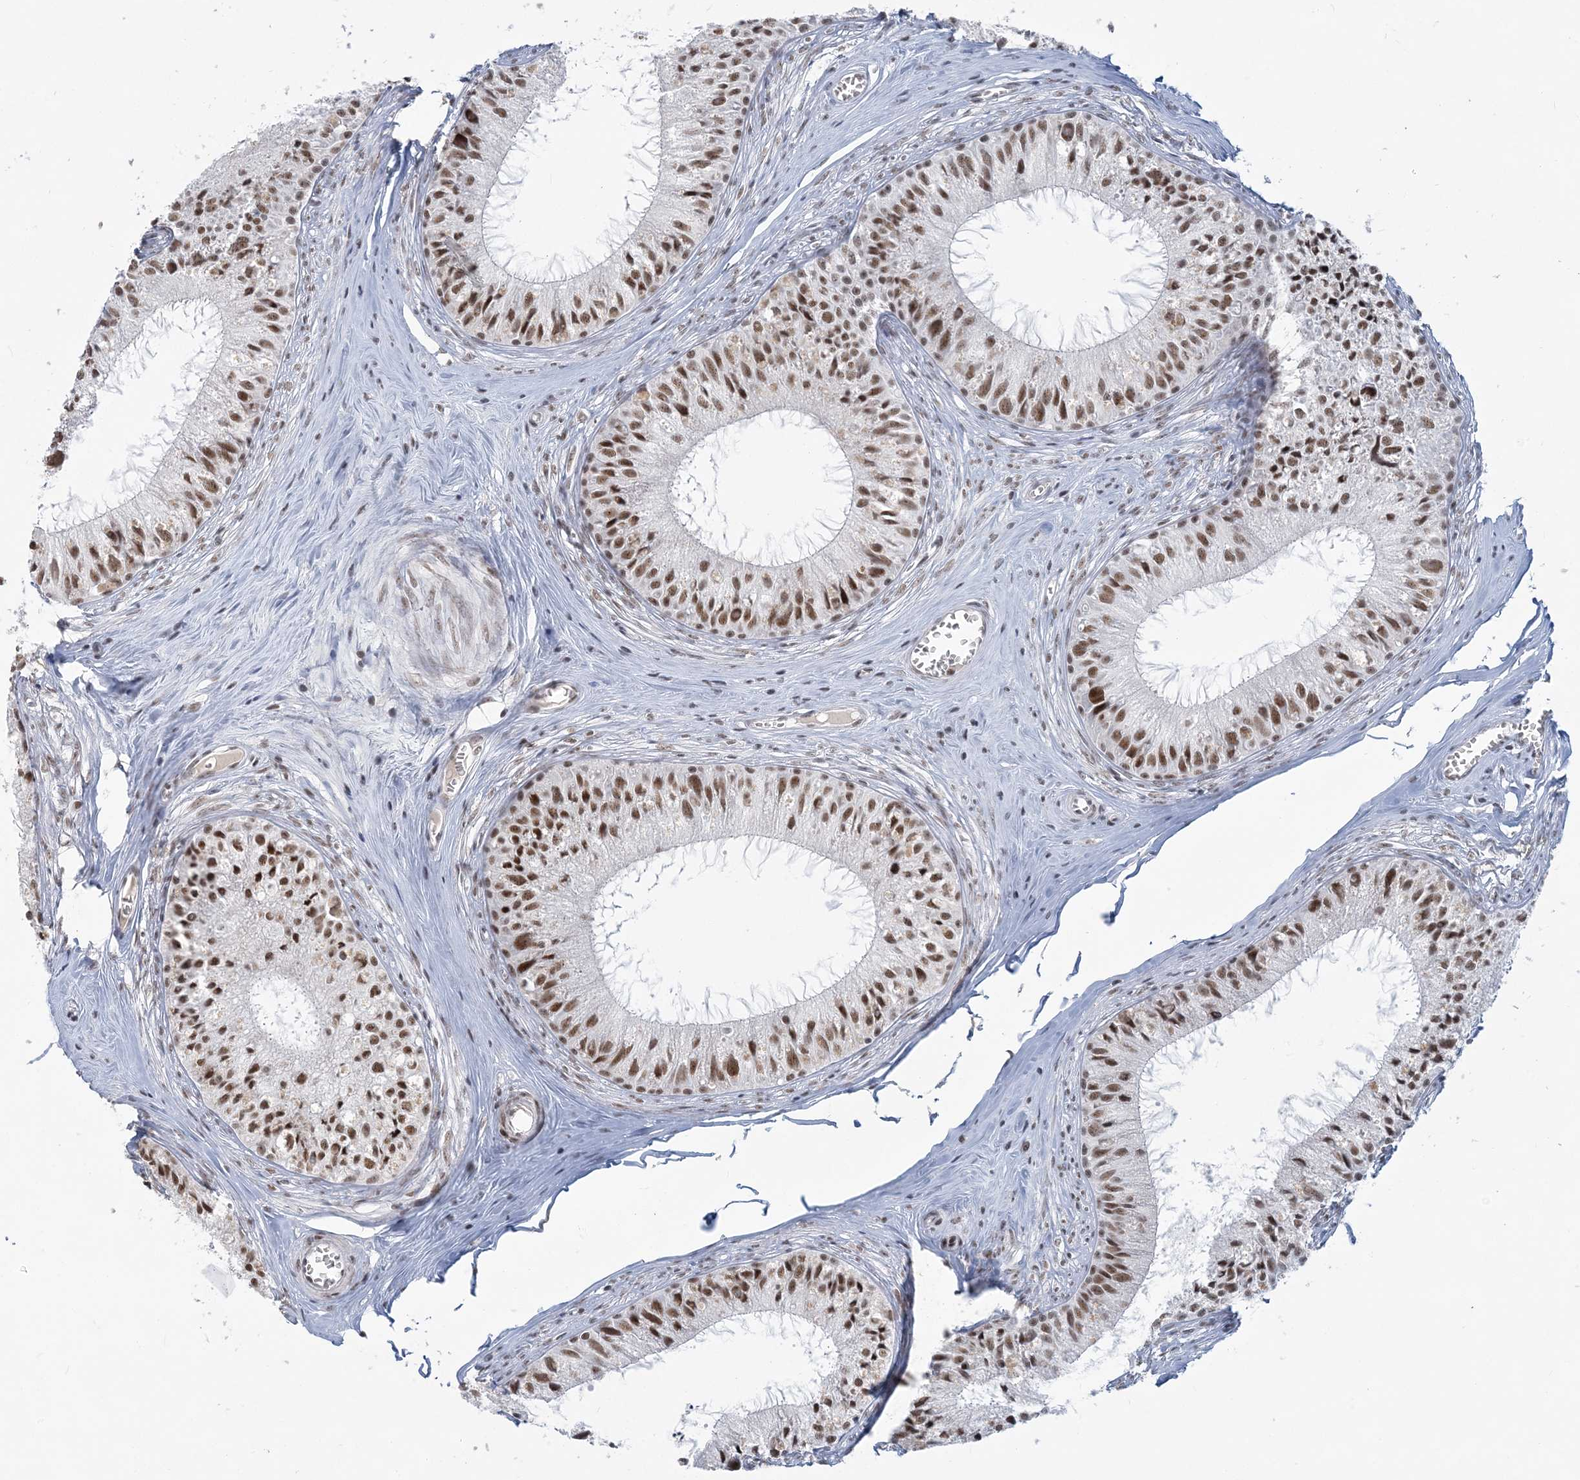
{"staining": {"intensity": "strong", "quantity": ">75%", "location": "nuclear"}, "tissue": "epididymis", "cell_type": "Glandular cells", "image_type": "normal", "snomed": [{"axis": "morphology", "description": "Normal tissue, NOS"}, {"axis": "topography", "description": "Epididymis"}], "caption": "Epididymis stained with immunohistochemistry demonstrates strong nuclear positivity in about >75% of glandular cells.", "gene": "PLRG1", "patient": {"sex": "male", "age": 36}}